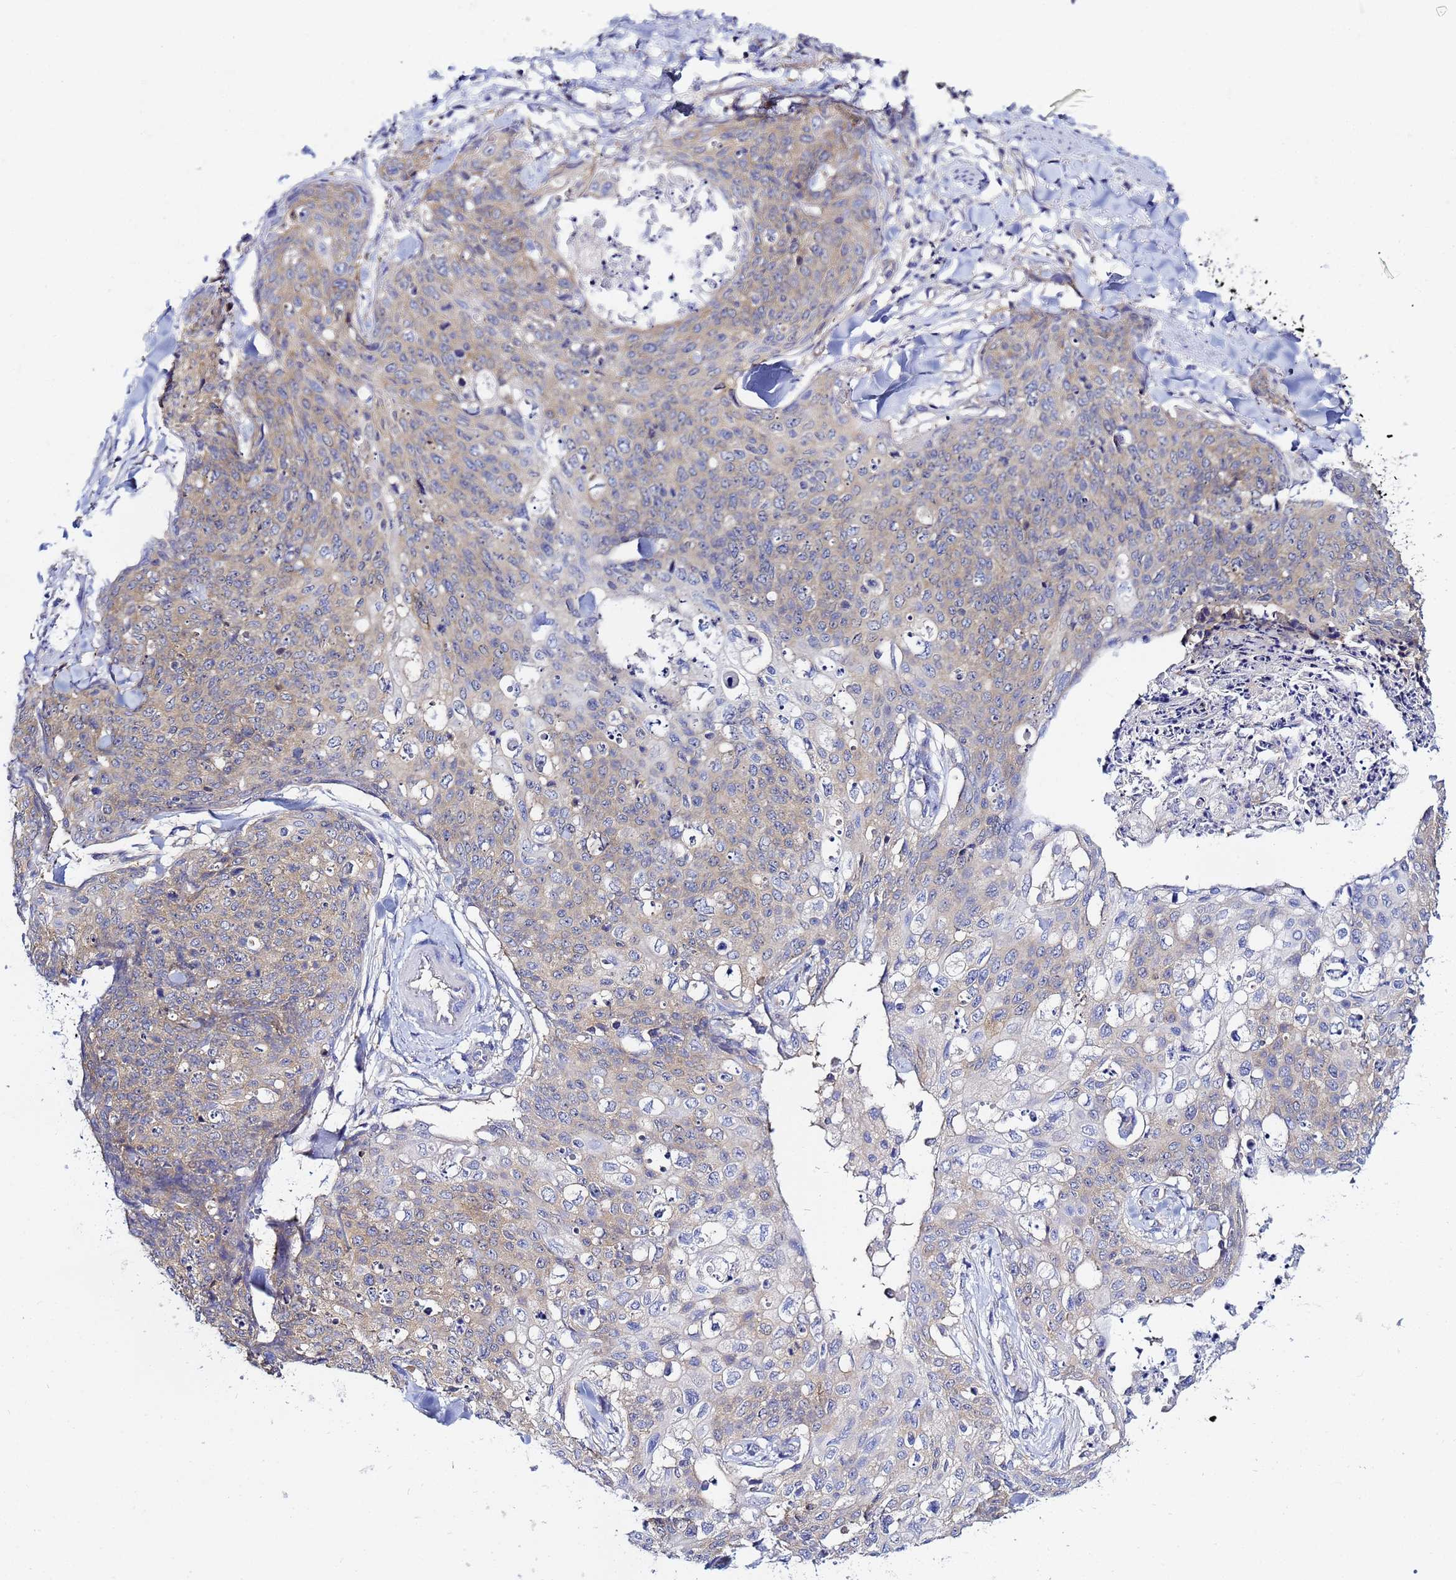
{"staining": {"intensity": "weak", "quantity": "25%-75%", "location": "cytoplasmic/membranous"}, "tissue": "skin cancer", "cell_type": "Tumor cells", "image_type": "cancer", "snomed": [{"axis": "morphology", "description": "Squamous cell carcinoma, NOS"}, {"axis": "topography", "description": "Skin"}, {"axis": "topography", "description": "Vulva"}], "caption": "Immunohistochemical staining of skin cancer (squamous cell carcinoma) exhibits low levels of weak cytoplasmic/membranous protein staining in approximately 25%-75% of tumor cells.", "gene": "LENG1", "patient": {"sex": "female", "age": 85}}